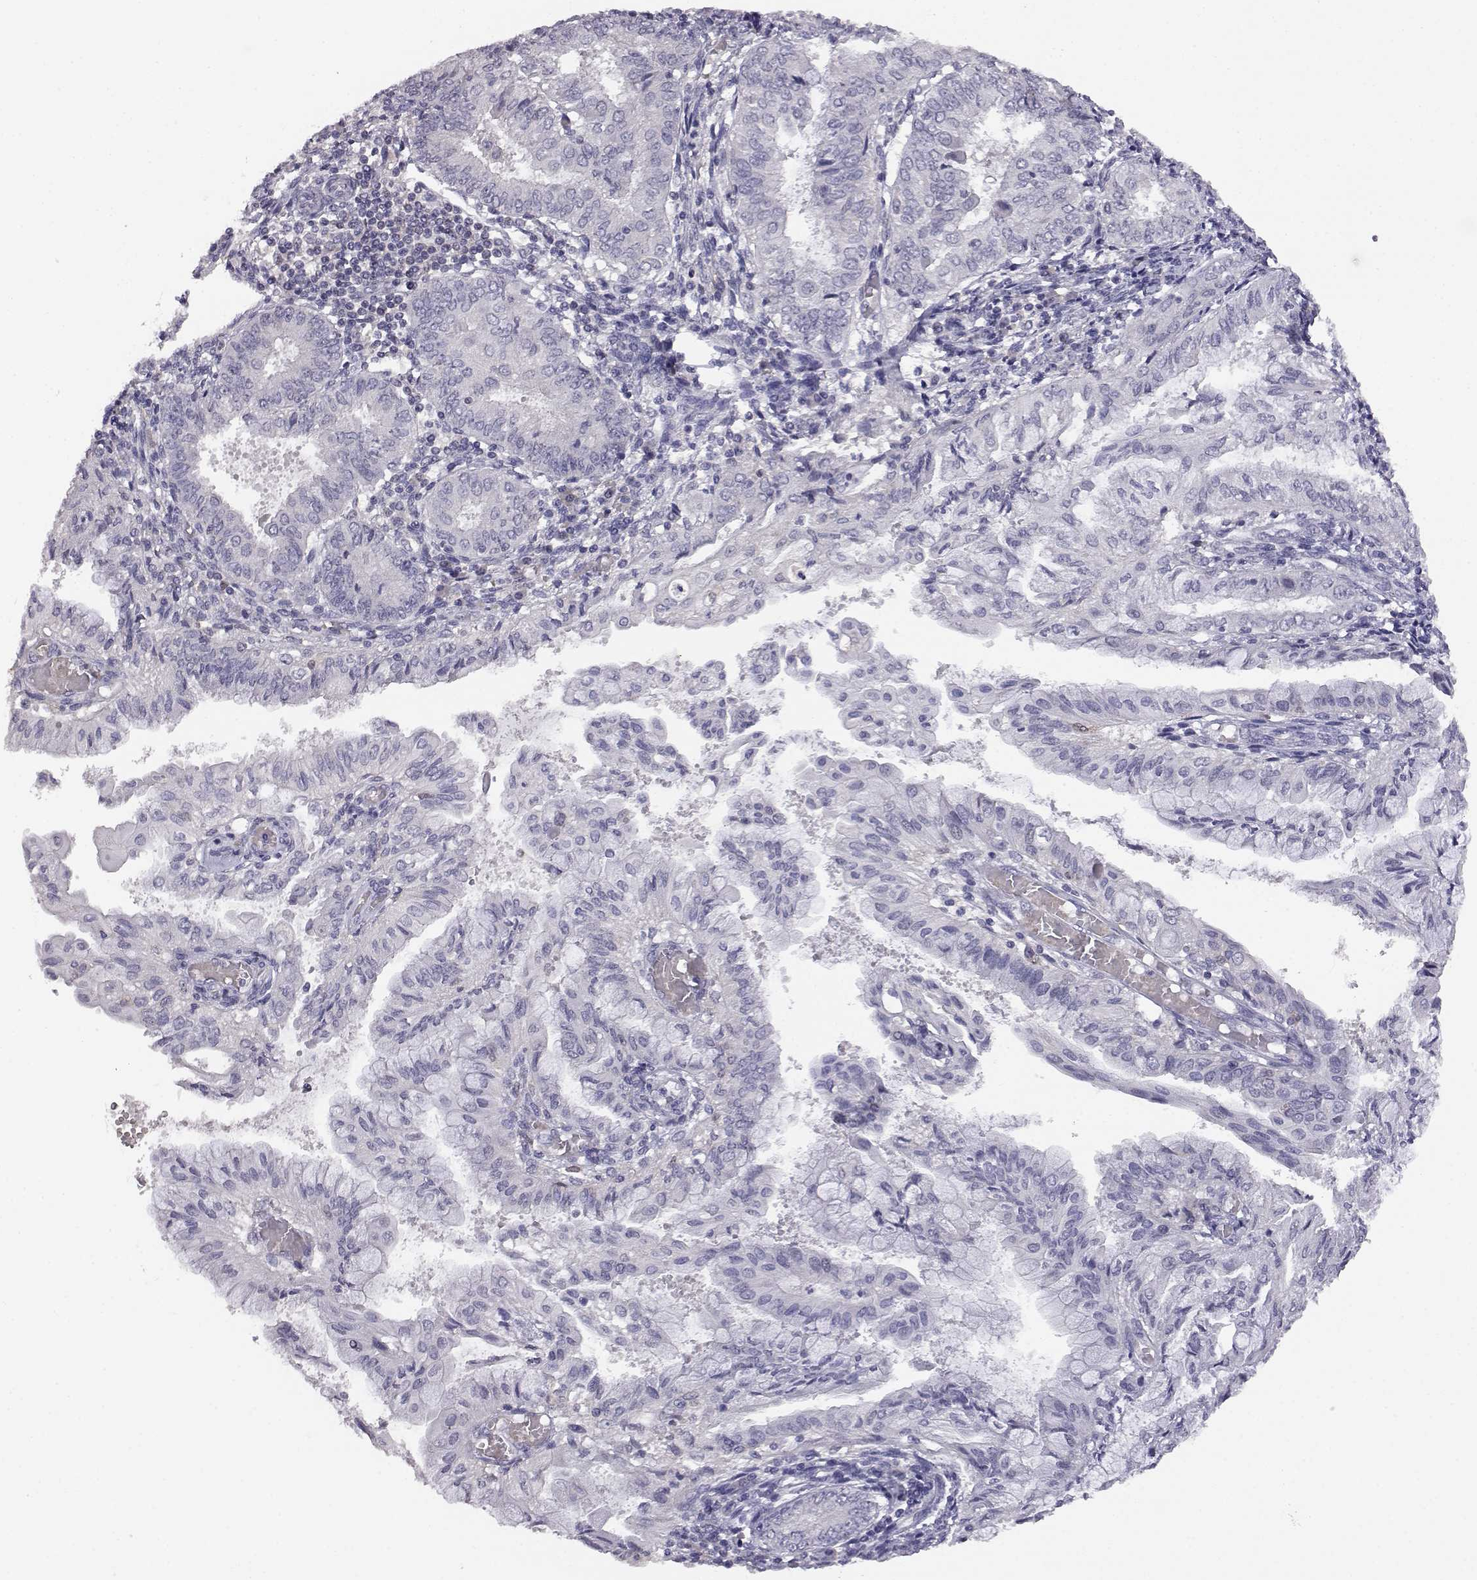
{"staining": {"intensity": "negative", "quantity": "none", "location": "none"}, "tissue": "endometrial cancer", "cell_type": "Tumor cells", "image_type": "cancer", "snomed": [{"axis": "morphology", "description": "Adenocarcinoma, NOS"}, {"axis": "topography", "description": "Endometrium"}], "caption": "Endometrial cancer (adenocarcinoma) was stained to show a protein in brown. There is no significant staining in tumor cells.", "gene": "AKR1B1", "patient": {"sex": "female", "age": 68}}